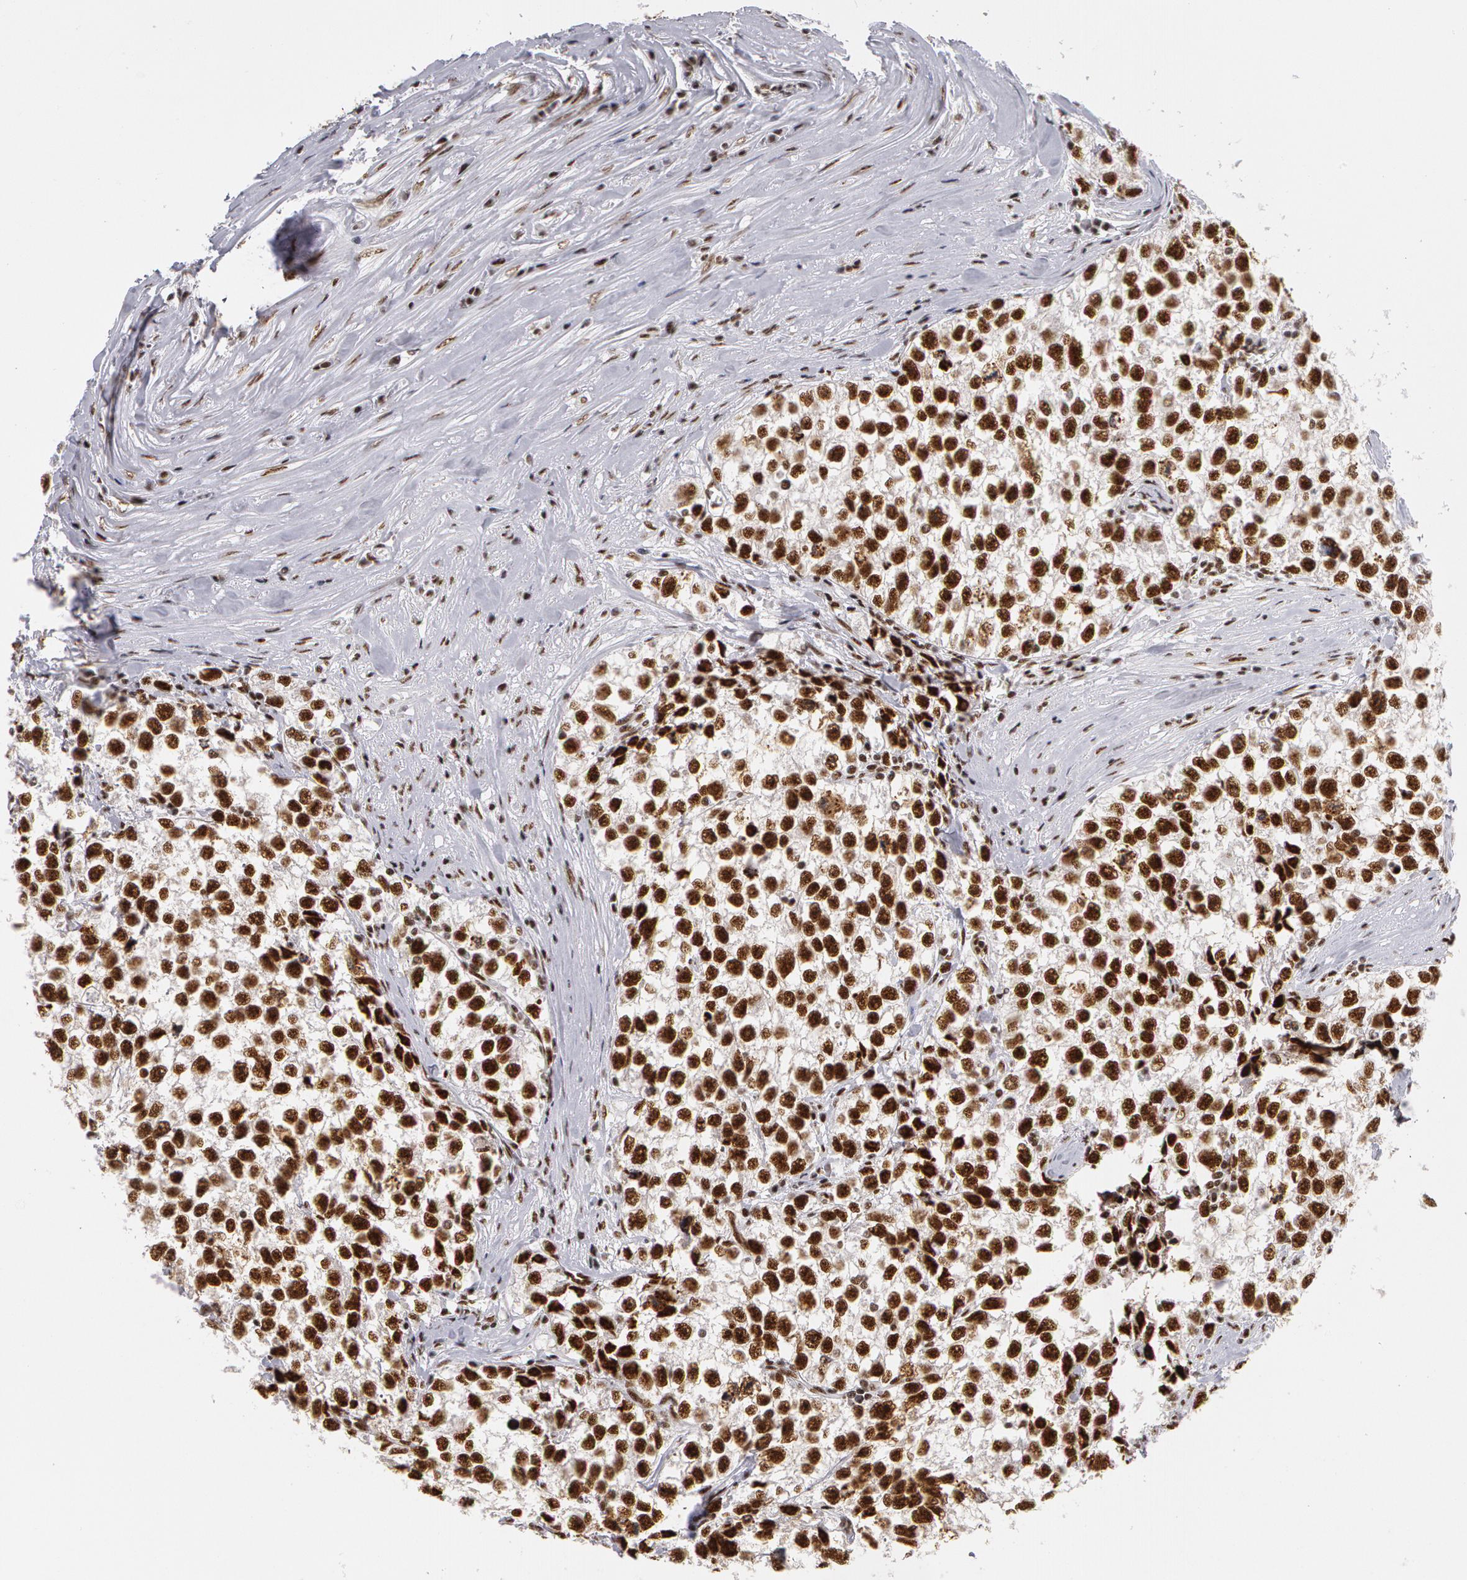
{"staining": {"intensity": "strong", "quantity": ">75%", "location": "nuclear"}, "tissue": "testis cancer", "cell_type": "Tumor cells", "image_type": "cancer", "snomed": [{"axis": "morphology", "description": "Seminoma, NOS"}, {"axis": "morphology", "description": "Carcinoma, Embryonal, NOS"}, {"axis": "topography", "description": "Testis"}], "caption": "Immunohistochemical staining of human testis cancer (seminoma) reveals high levels of strong nuclear protein staining in about >75% of tumor cells. Nuclei are stained in blue.", "gene": "PNN", "patient": {"sex": "male", "age": 30}}